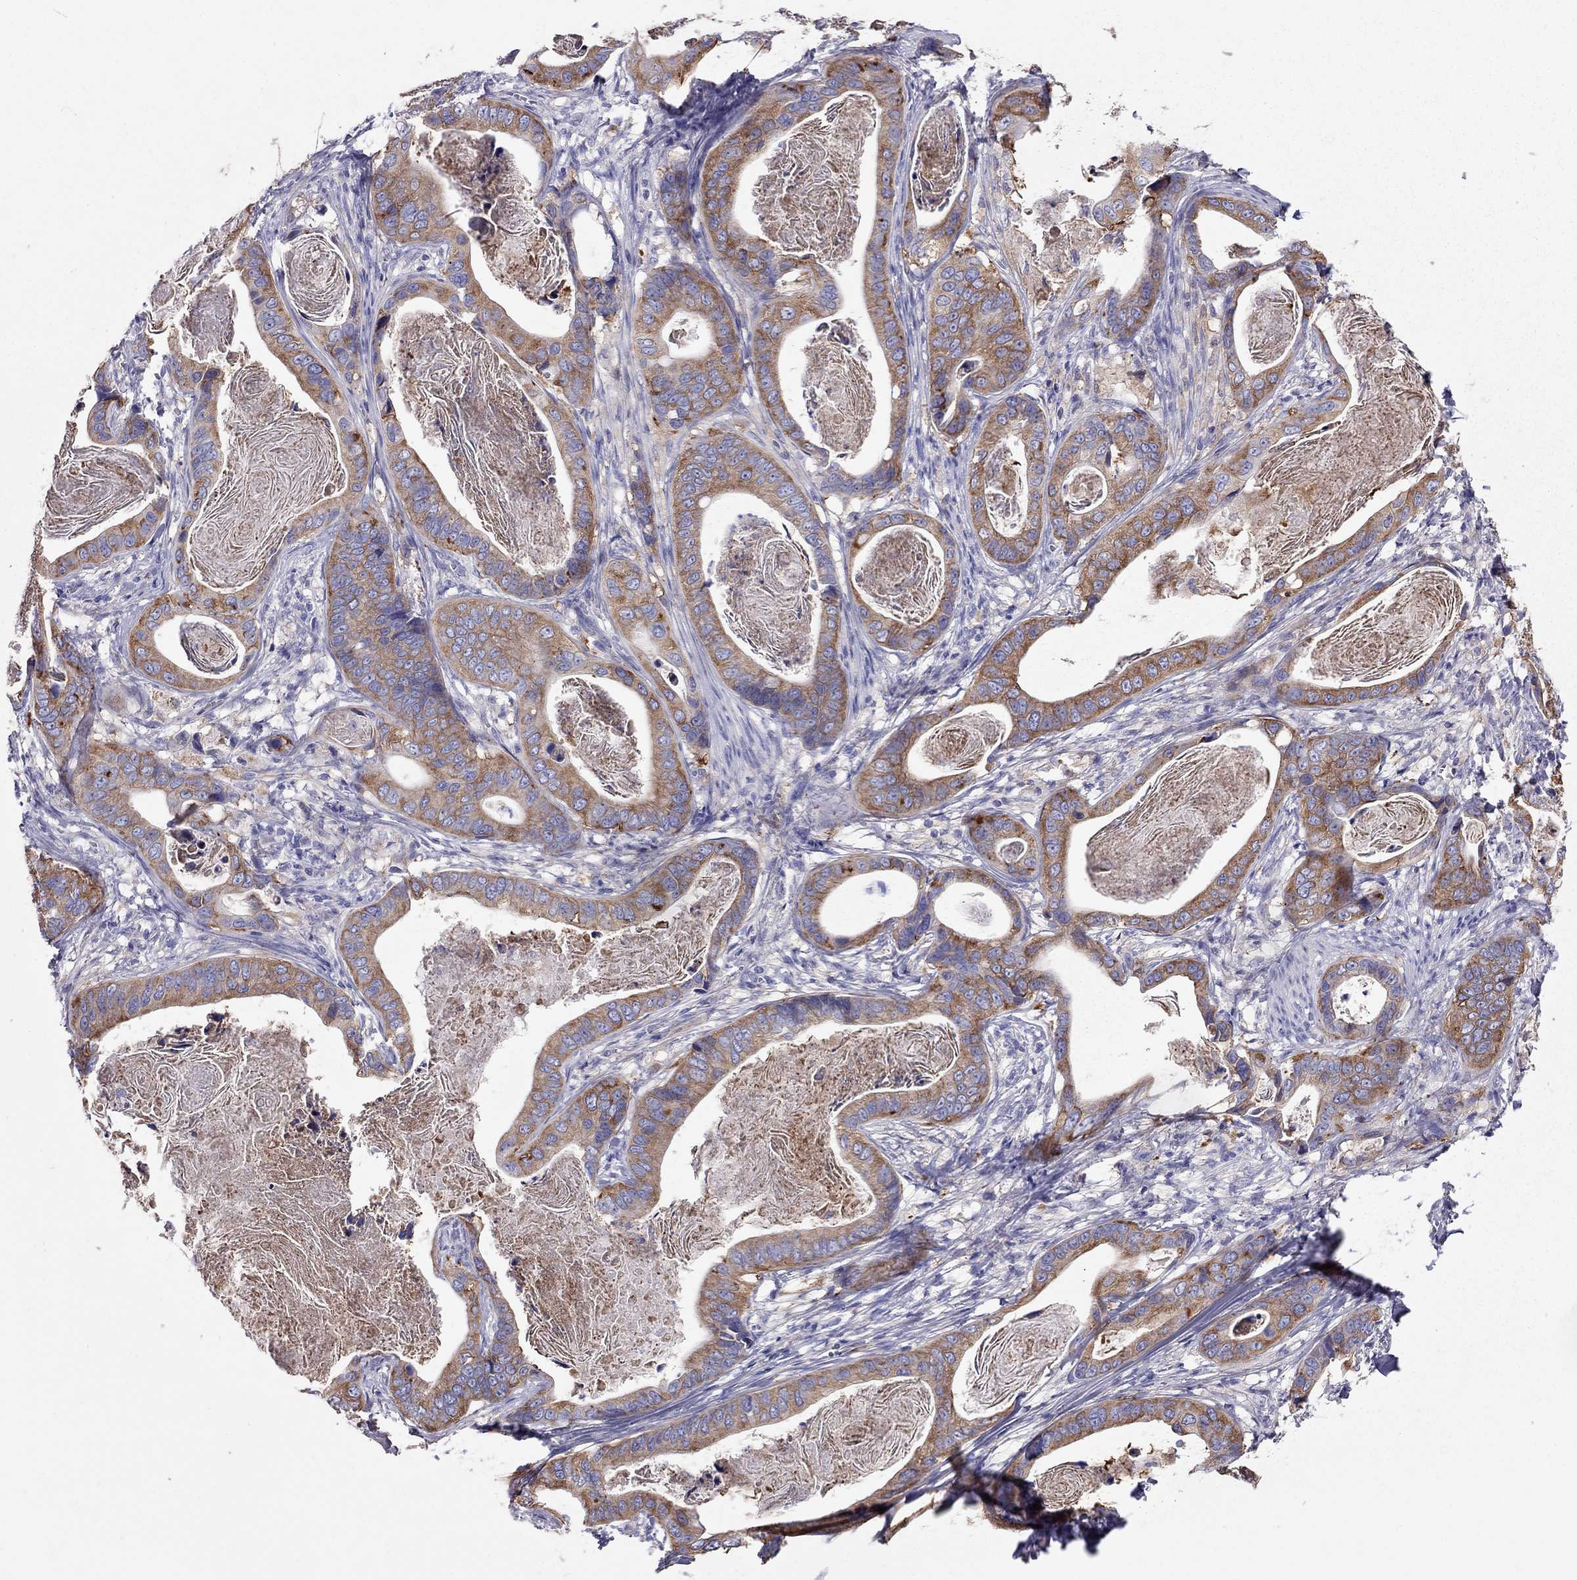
{"staining": {"intensity": "moderate", "quantity": ">75%", "location": "cytoplasmic/membranous"}, "tissue": "stomach cancer", "cell_type": "Tumor cells", "image_type": "cancer", "snomed": [{"axis": "morphology", "description": "Adenocarcinoma, NOS"}, {"axis": "topography", "description": "Stomach"}], "caption": "DAB (3,3'-diaminobenzidine) immunohistochemical staining of human stomach cancer (adenocarcinoma) reveals moderate cytoplasmic/membranous protein positivity in about >75% of tumor cells.", "gene": "ALOX15B", "patient": {"sex": "male", "age": 84}}